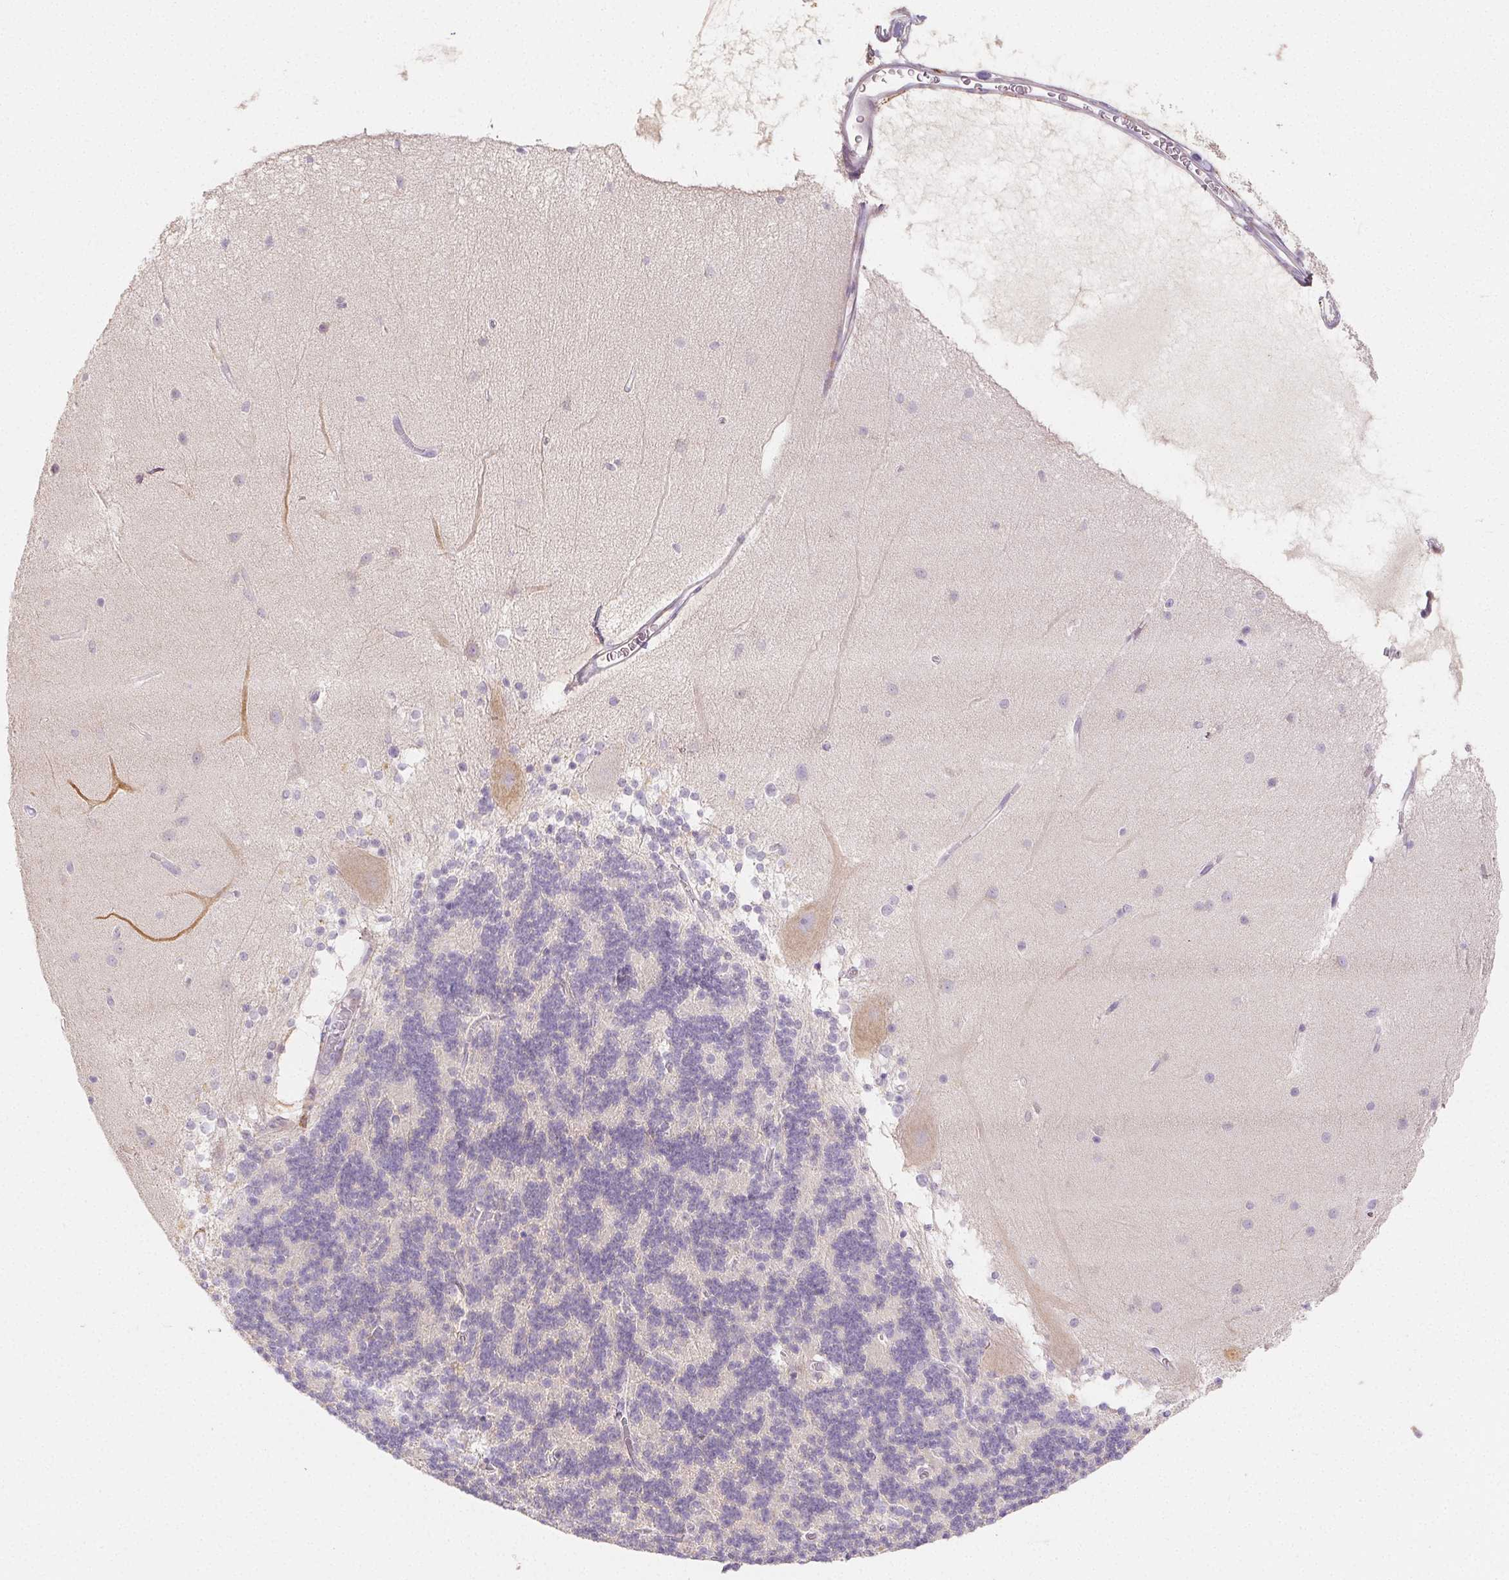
{"staining": {"intensity": "negative", "quantity": "none", "location": "none"}, "tissue": "cerebellum", "cell_type": "Cells in granular layer", "image_type": "normal", "snomed": [{"axis": "morphology", "description": "Normal tissue, NOS"}, {"axis": "topography", "description": "Cerebellum"}], "caption": "A high-resolution micrograph shows IHC staining of benign cerebellum, which displays no significant staining in cells in granular layer. (Immunohistochemistry, brightfield microscopy, high magnification).", "gene": "ACVR1B", "patient": {"sex": "female", "age": 54}}